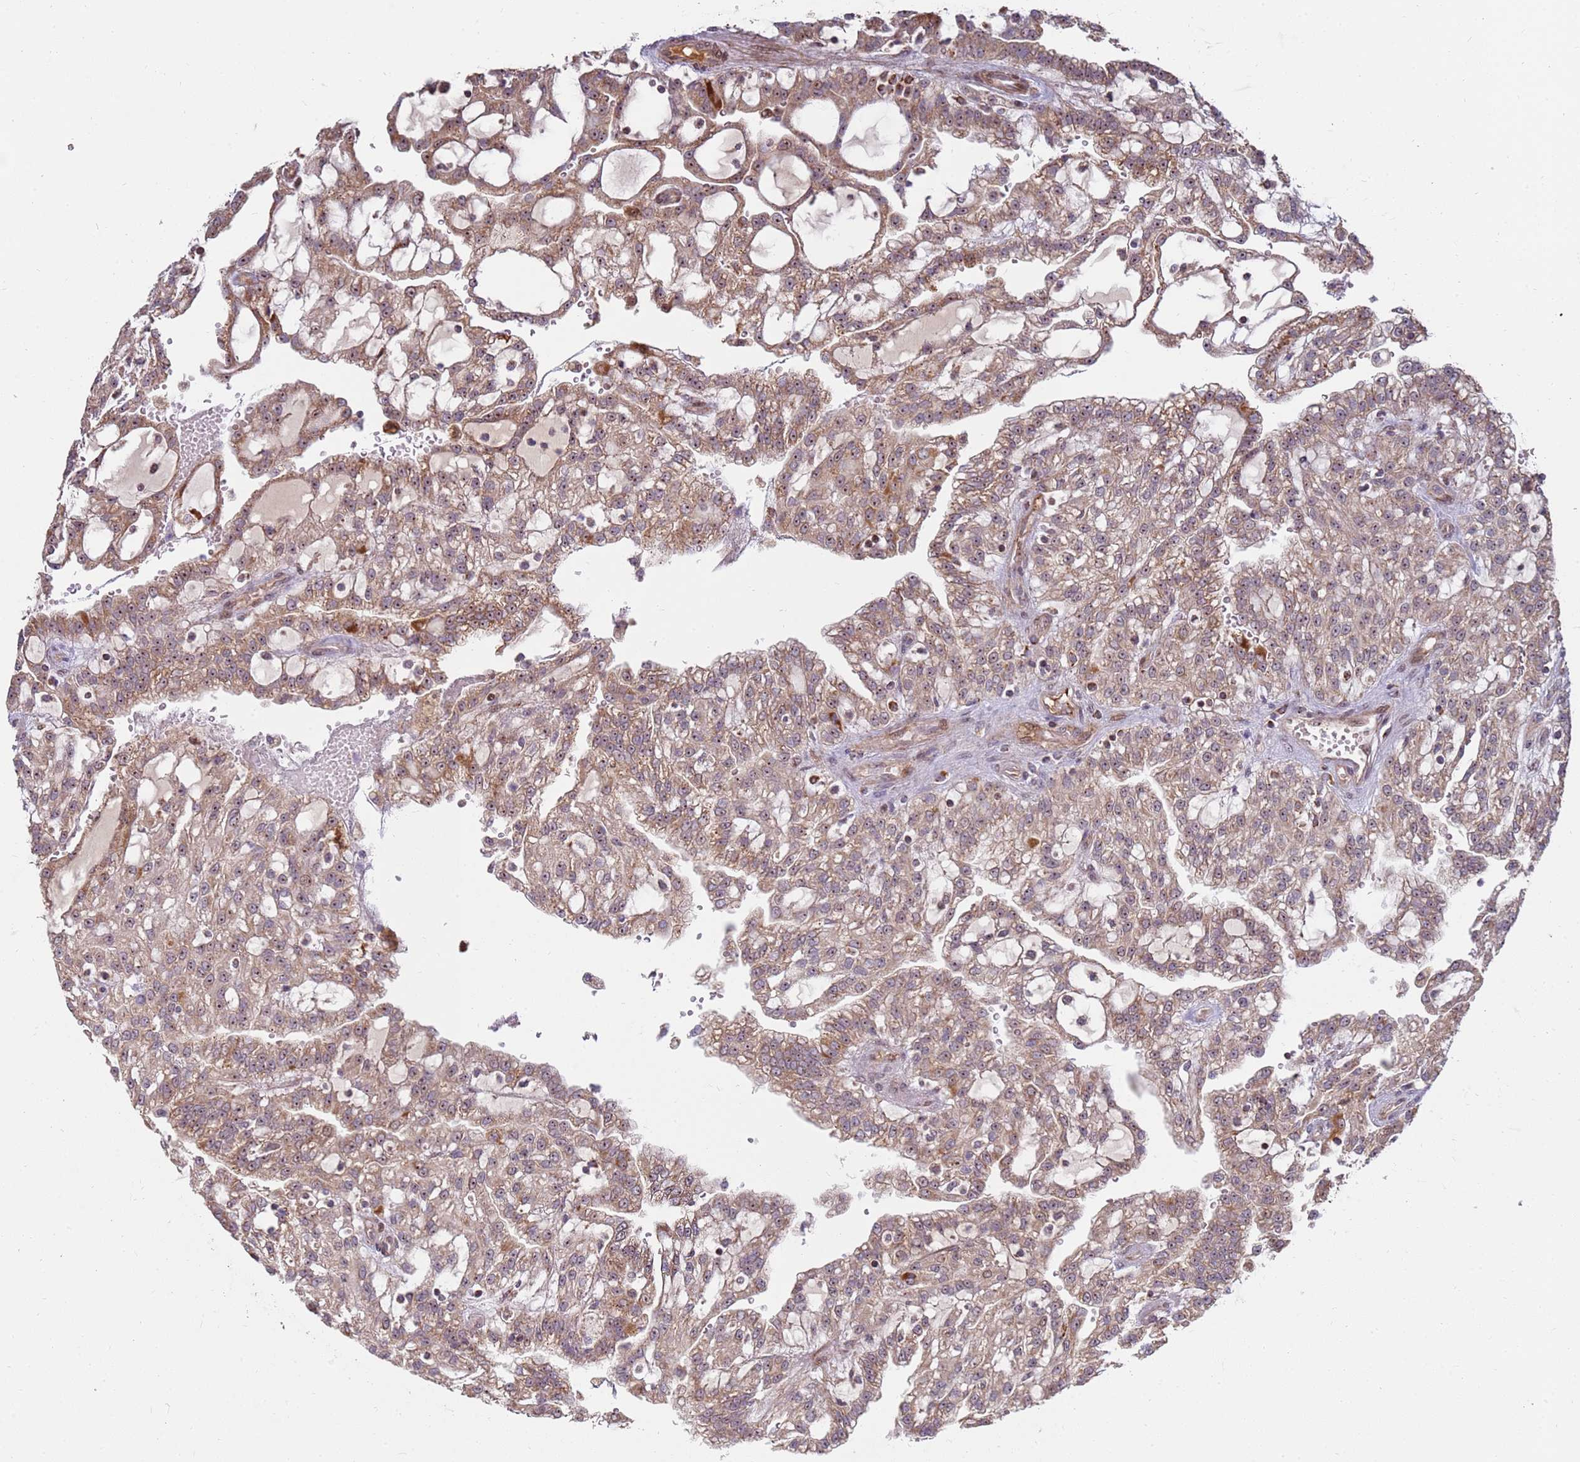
{"staining": {"intensity": "moderate", "quantity": ">75%", "location": "cytoplasmic/membranous"}, "tissue": "renal cancer", "cell_type": "Tumor cells", "image_type": "cancer", "snomed": [{"axis": "morphology", "description": "Adenocarcinoma, NOS"}, {"axis": "topography", "description": "Kidney"}], "caption": "Moderate cytoplasmic/membranous staining is present in about >75% of tumor cells in renal cancer (adenocarcinoma).", "gene": "KIF25", "patient": {"sex": "male", "age": 63}}